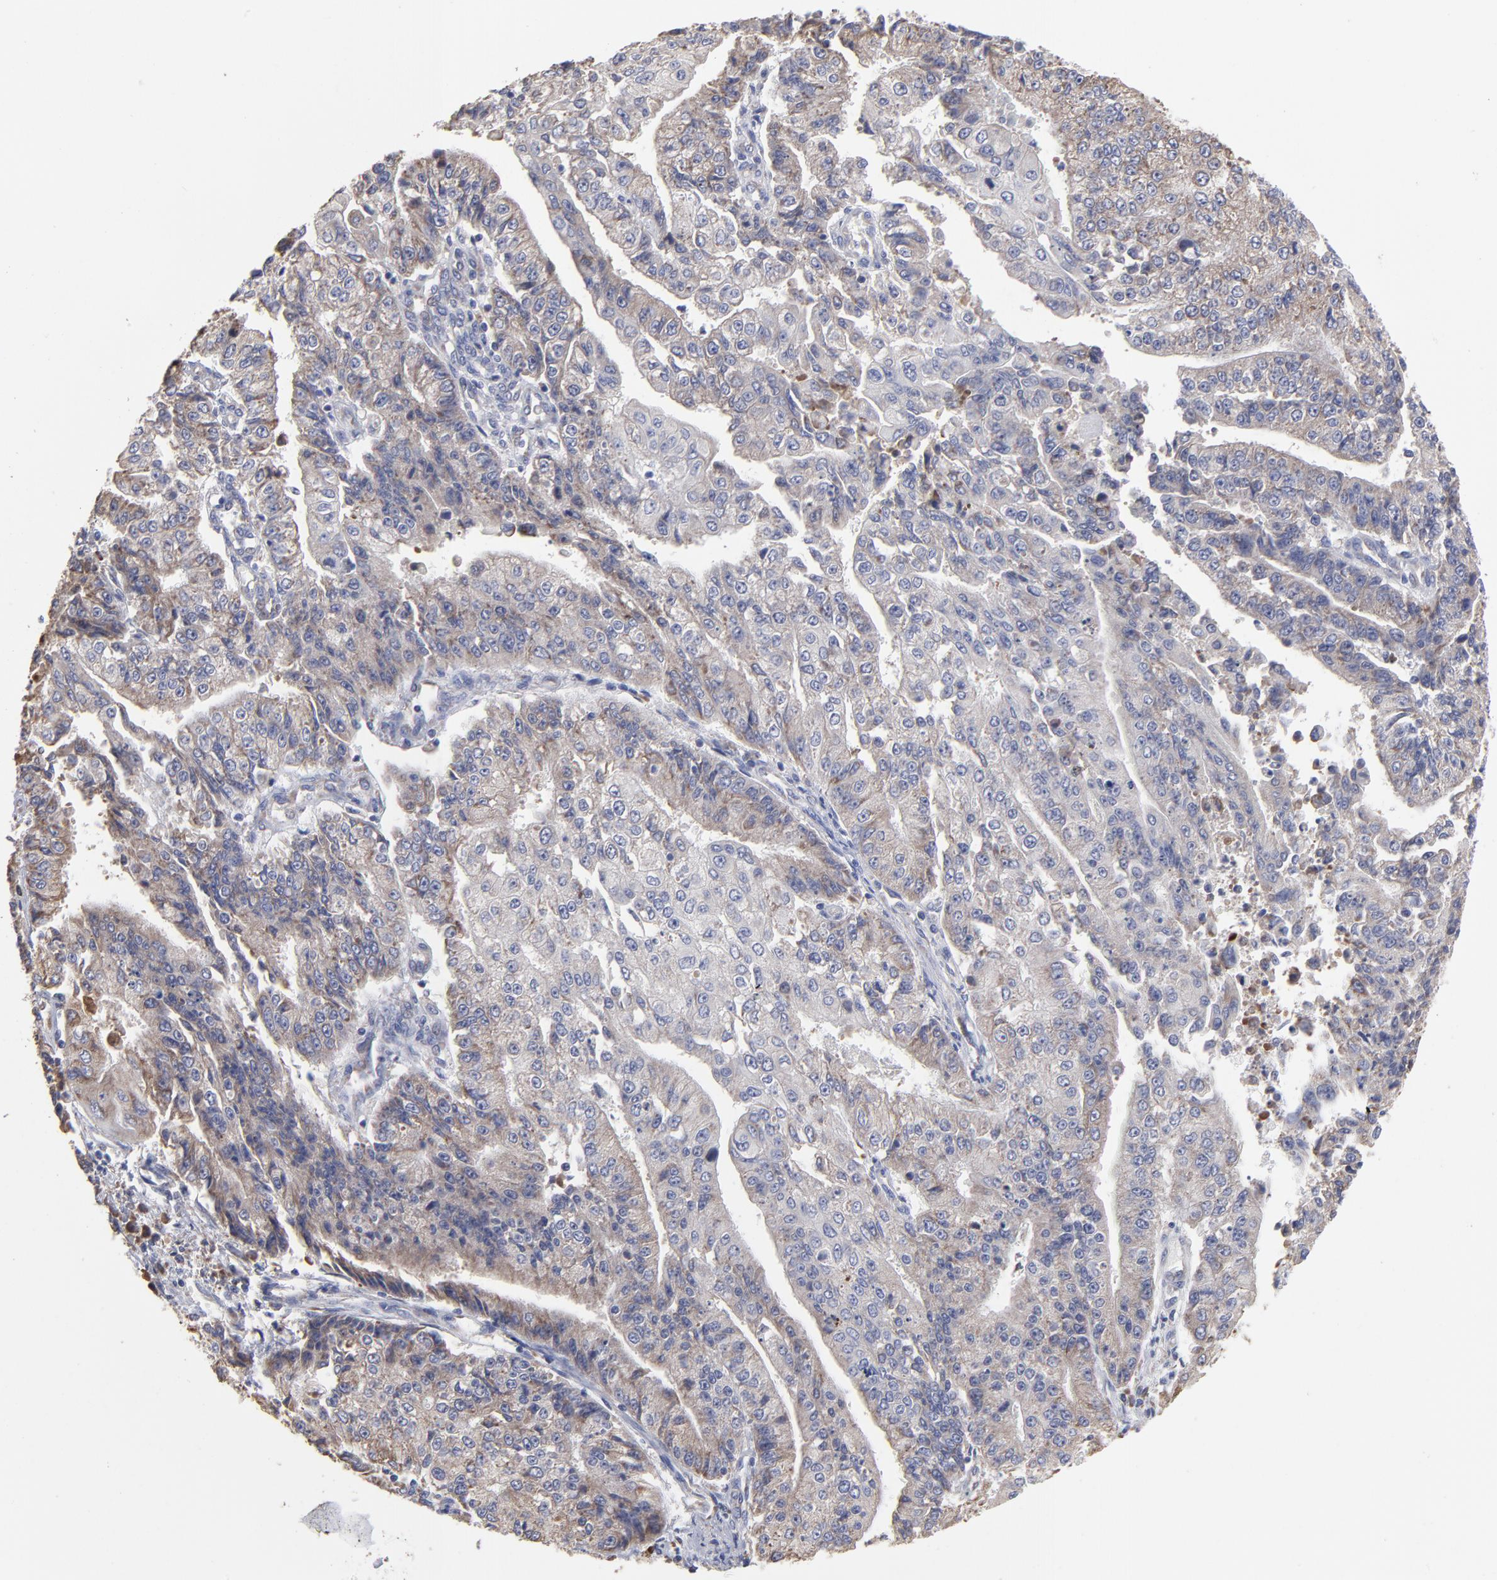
{"staining": {"intensity": "weak", "quantity": "25%-75%", "location": "cytoplasmic/membranous"}, "tissue": "endometrial cancer", "cell_type": "Tumor cells", "image_type": "cancer", "snomed": [{"axis": "morphology", "description": "Adenocarcinoma, NOS"}, {"axis": "topography", "description": "Endometrium"}], "caption": "Adenocarcinoma (endometrial) stained with a protein marker demonstrates weak staining in tumor cells.", "gene": "RPL3", "patient": {"sex": "female", "age": 75}}